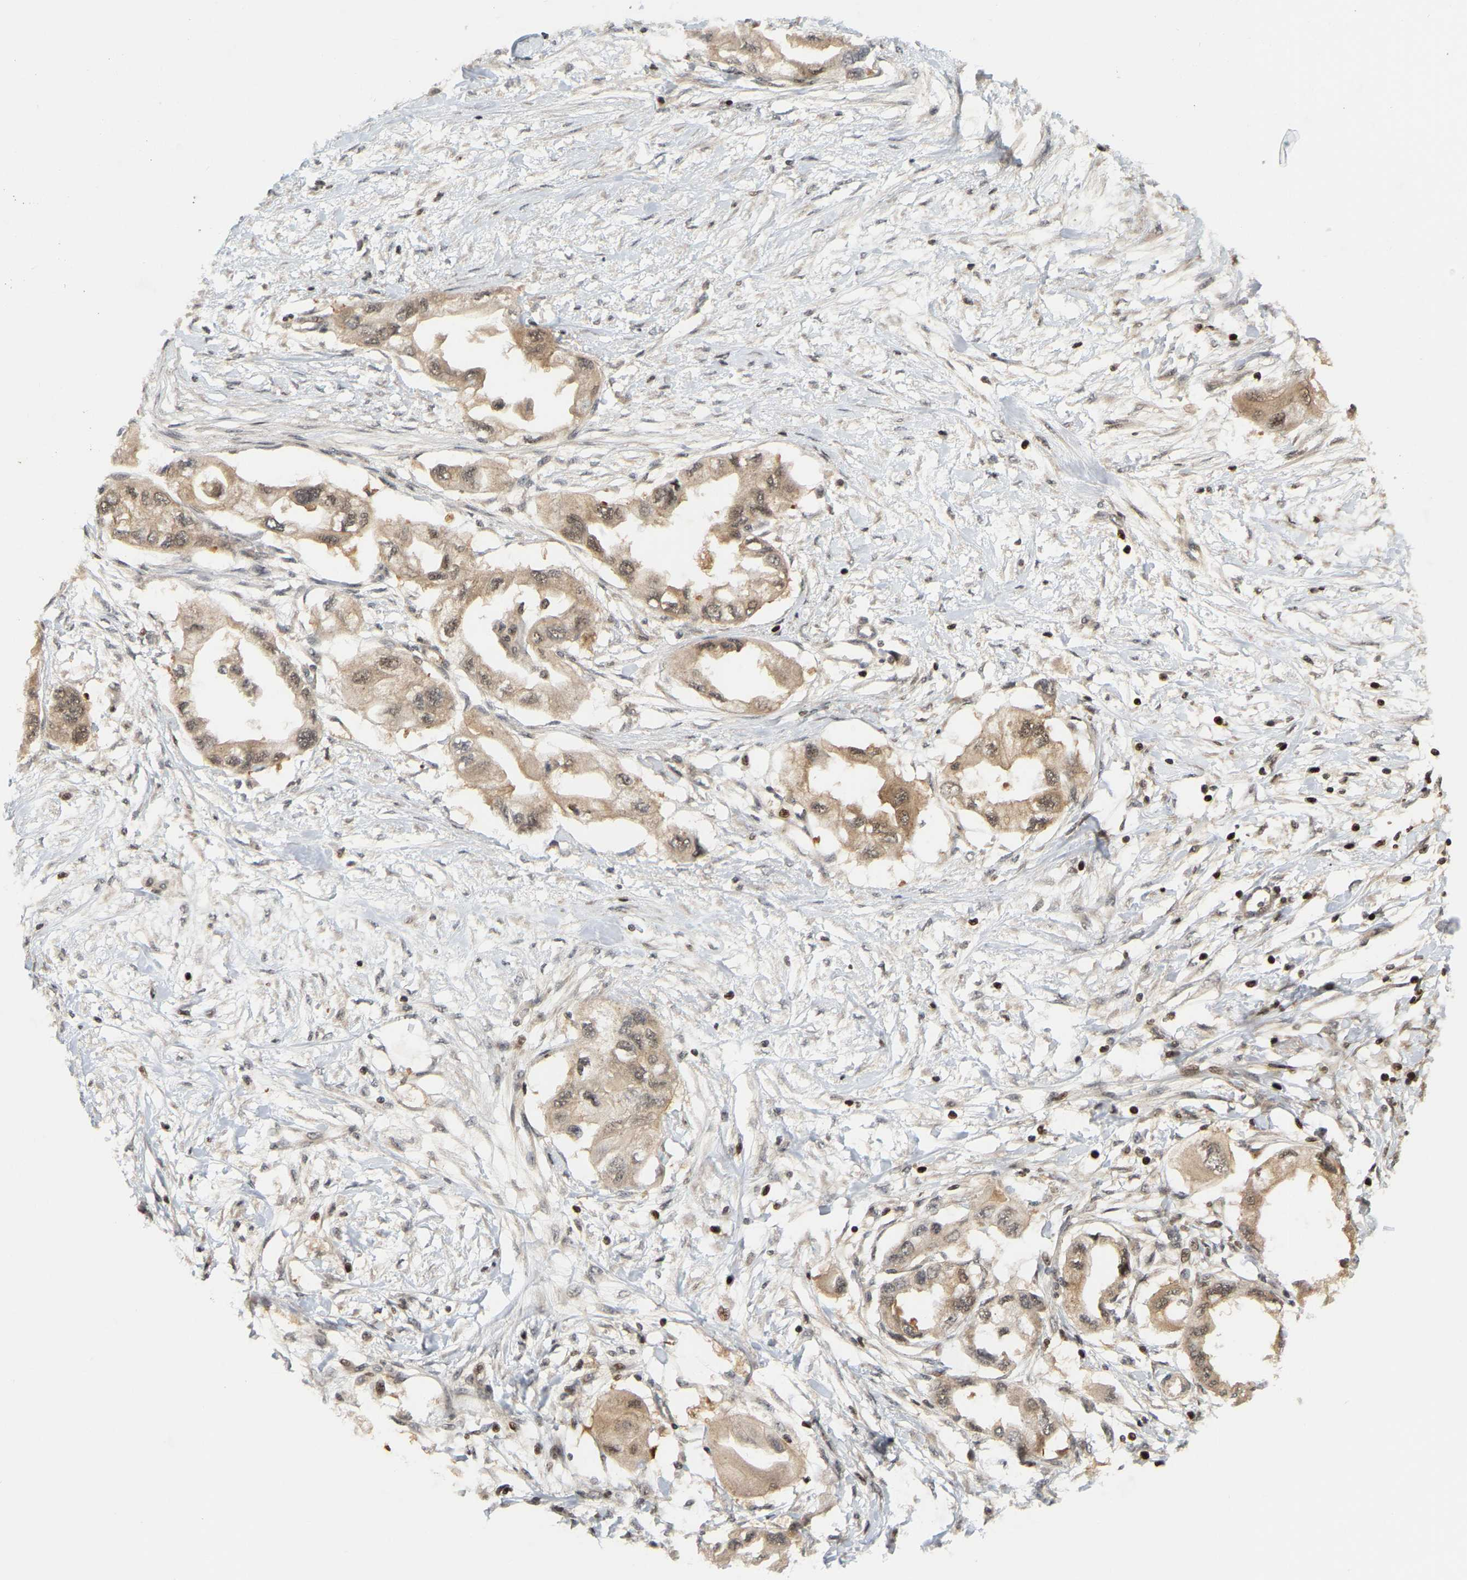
{"staining": {"intensity": "moderate", "quantity": ">75%", "location": "cytoplasmic/membranous,nuclear"}, "tissue": "endometrial cancer", "cell_type": "Tumor cells", "image_type": "cancer", "snomed": [{"axis": "morphology", "description": "Adenocarcinoma, NOS"}, {"axis": "topography", "description": "Endometrium"}], "caption": "This is an image of immunohistochemistry (IHC) staining of endometrial adenocarcinoma, which shows moderate staining in the cytoplasmic/membranous and nuclear of tumor cells.", "gene": "NFE2L2", "patient": {"sex": "female", "age": 67}}